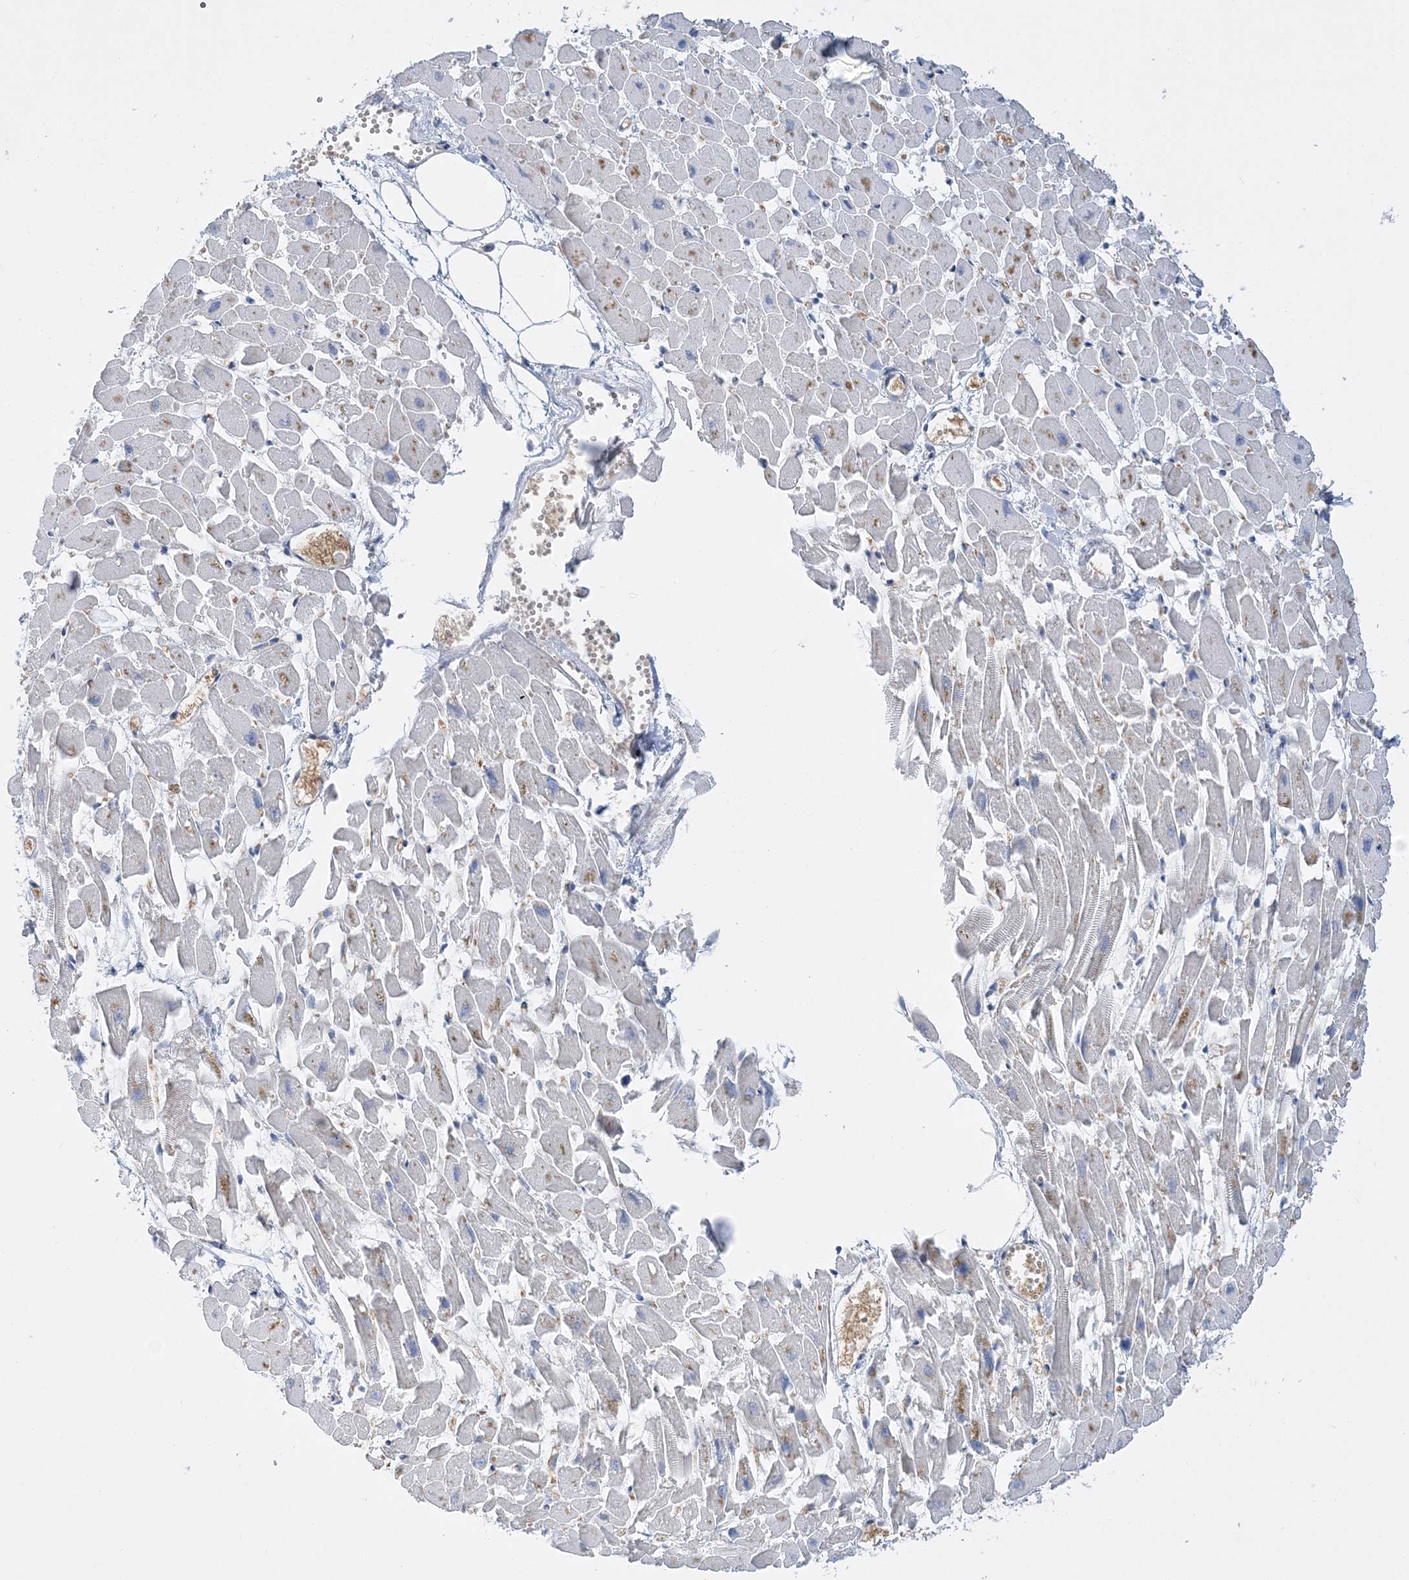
{"staining": {"intensity": "weak", "quantity": "25%-75%", "location": "cytoplasmic/membranous"}, "tissue": "heart muscle", "cell_type": "Cardiomyocytes", "image_type": "normal", "snomed": [{"axis": "morphology", "description": "Normal tissue, NOS"}, {"axis": "topography", "description": "Heart"}], "caption": "The photomicrograph exhibits immunohistochemical staining of unremarkable heart muscle. There is weak cytoplasmic/membranous positivity is appreciated in about 25%-75% of cardiomyocytes.", "gene": "FAM114A2", "patient": {"sex": "female", "age": 64}}